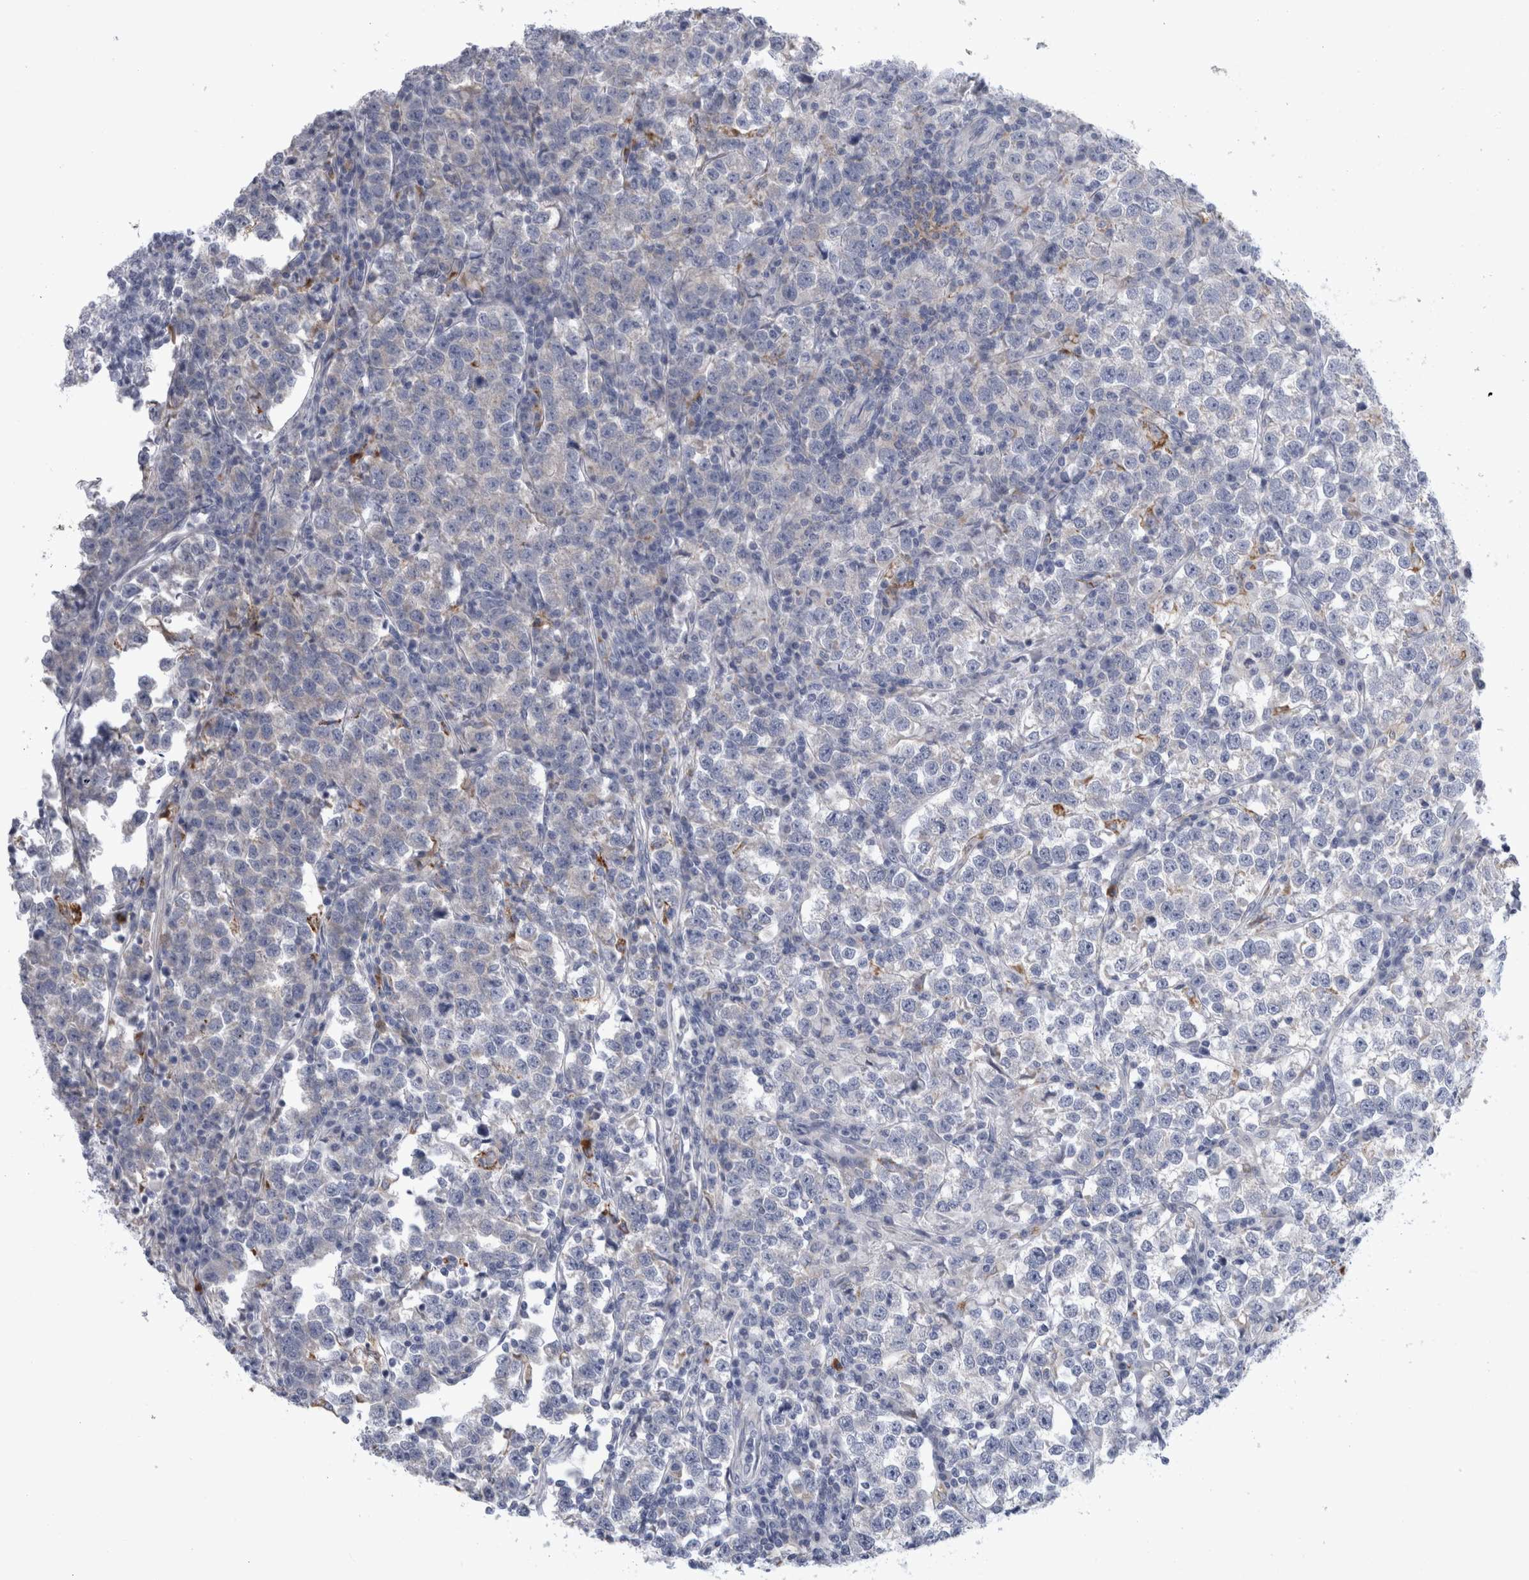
{"staining": {"intensity": "negative", "quantity": "none", "location": "none"}, "tissue": "testis cancer", "cell_type": "Tumor cells", "image_type": "cancer", "snomed": [{"axis": "morphology", "description": "Normal tissue, NOS"}, {"axis": "morphology", "description": "Seminoma, NOS"}, {"axis": "topography", "description": "Testis"}], "caption": "Tumor cells show no significant staining in testis seminoma. (Brightfield microscopy of DAB IHC at high magnification).", "gene": "GATM", "patient": {"sex": "male", "age": 43}}